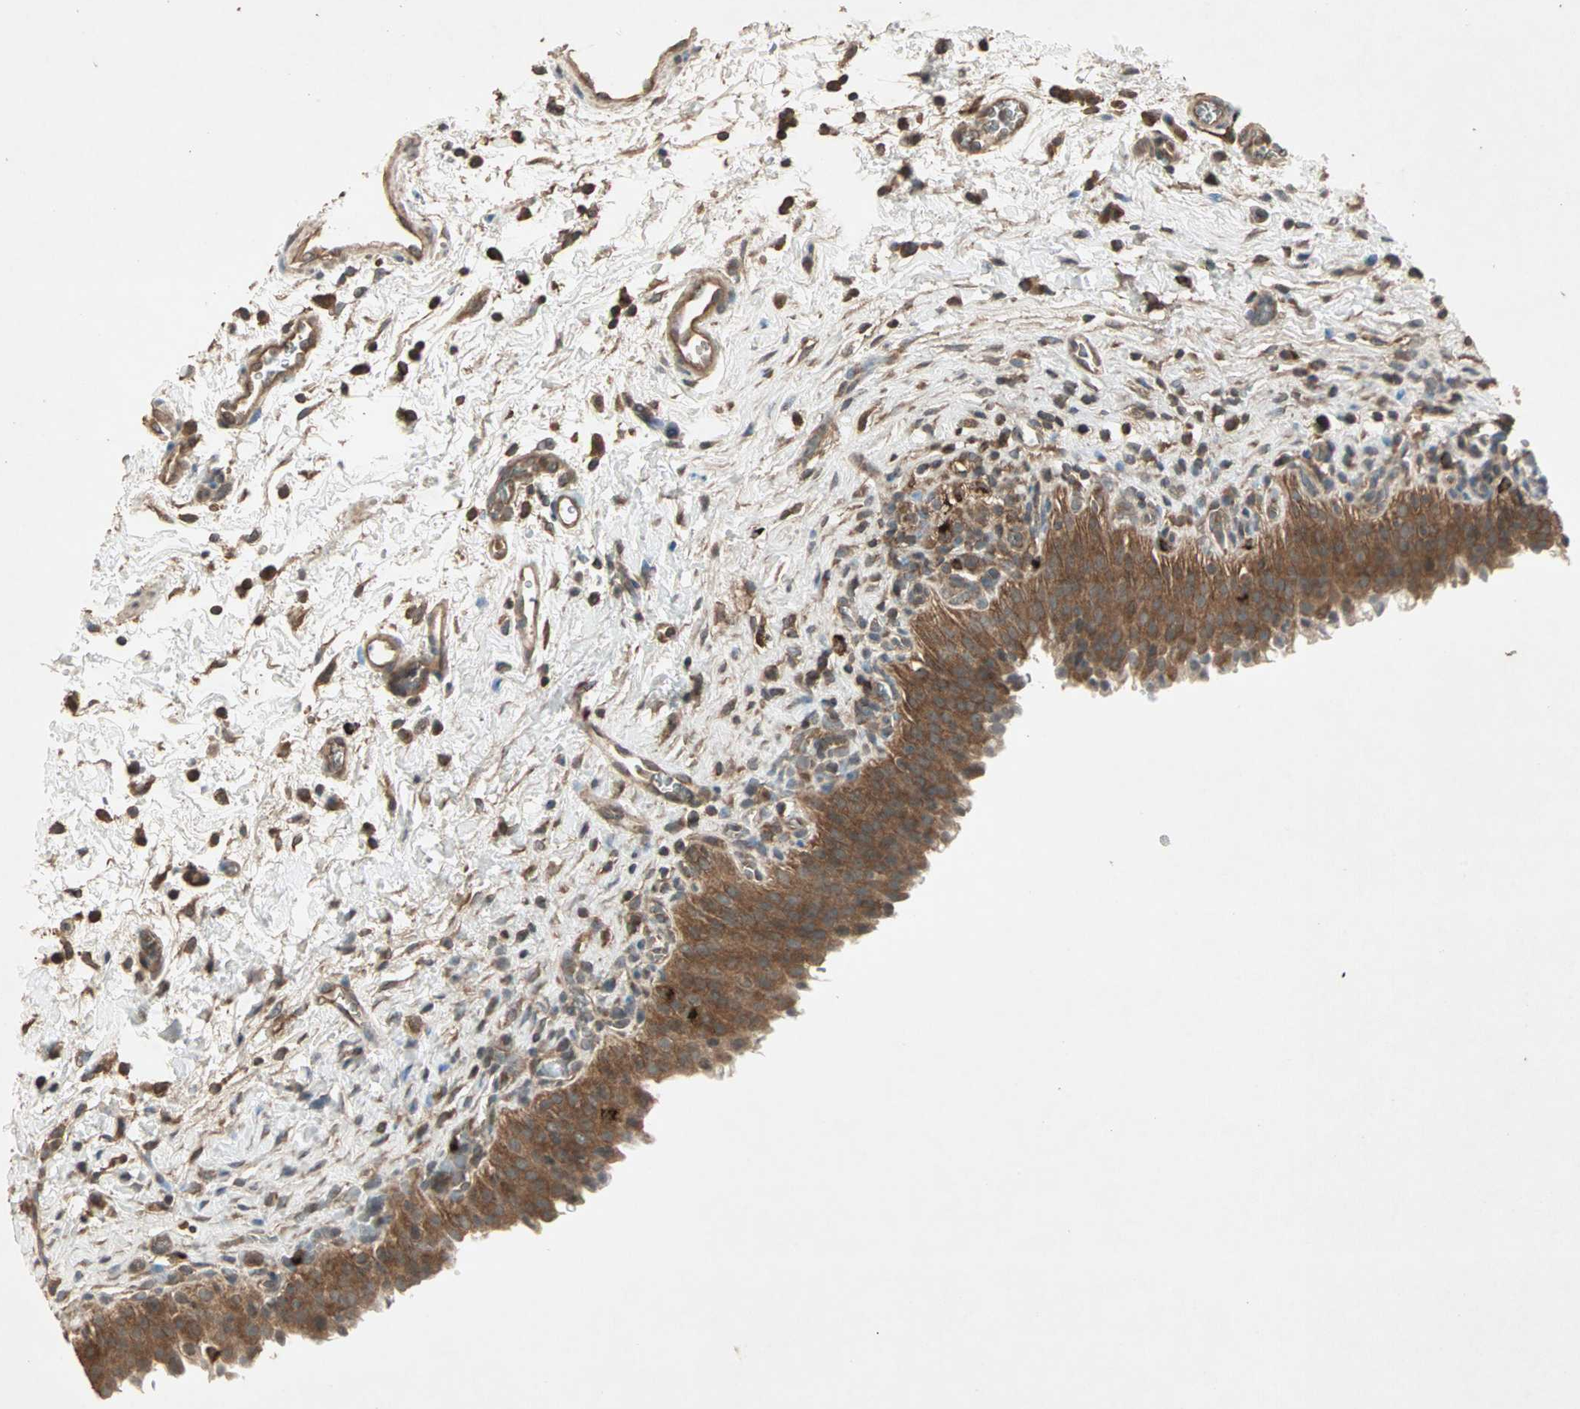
{"staining": {"intensity": "strong", "quantity": ">75%", "location": "cytoplasmic/membranous"}, "tissue": "urinary bladder", "cell_type": "Urothelial cells", "image_type": "normal", "snomed": [{"axis": "morphology", "description": "Normal tissue, NOS"}, {"axis": "topography", "description": "Urinary bladder"}], "caption": "High-magnification brightfield microscopy of normal urinary bladder stained with DAB (brown) and counterstained with hematoxylin (blue). urothelial cells exhibit strong cytoplasmic/membranous expression is seen in approximately>75% of cells. (Brightfield microscopy of DAB IHC at high magnification).", "gene": "UBAC1", "patient": {"sex": "male", "age": 51}}